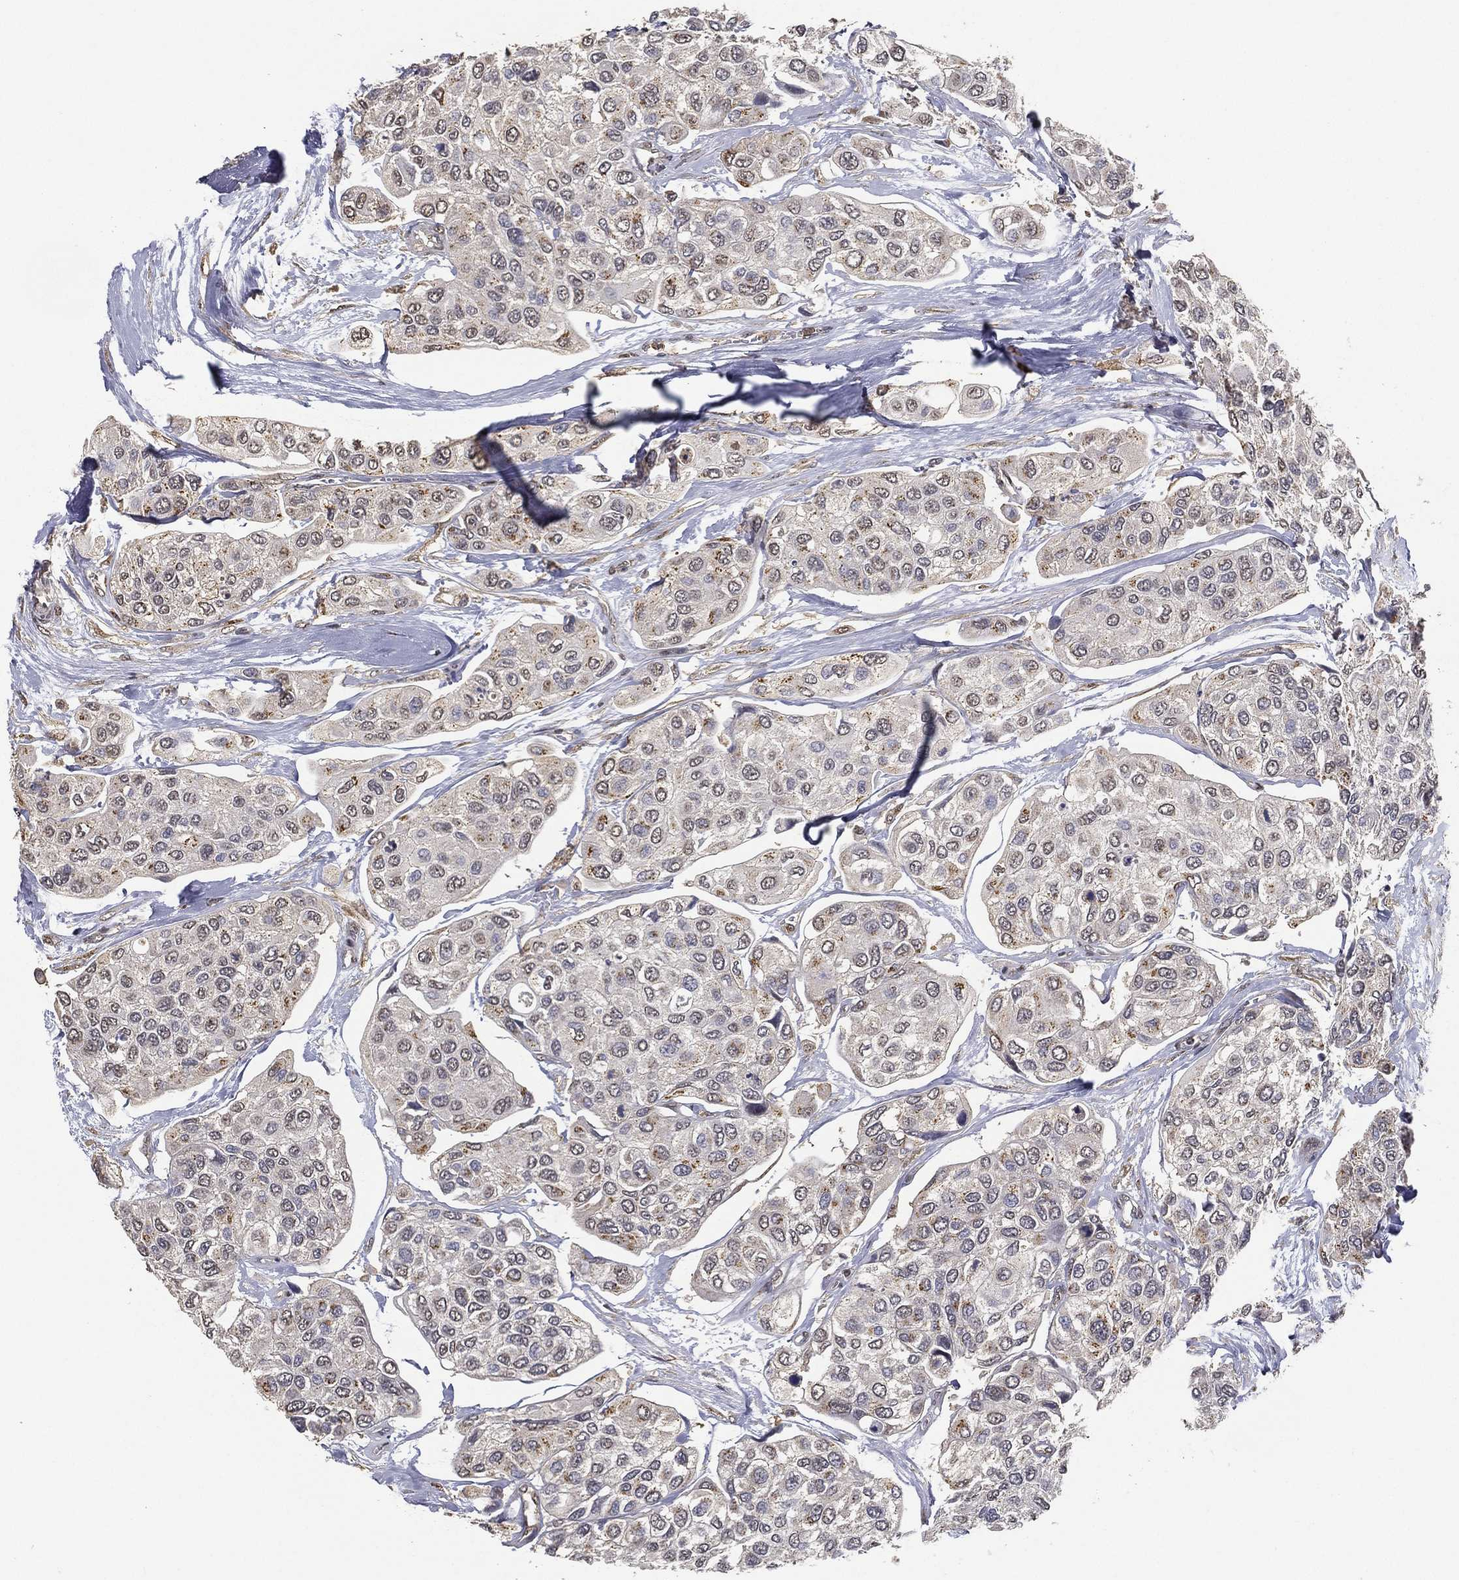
{"staining": {"intensity": "weak", "quantity": "25%-75%", "location": "cytoplasmic/membranous"}, "tissue": "urothelial cancer", "cell_type": "Tumor cells", "image_type": "cancer", "snomed": [{"axis": "morphology", "description": "Urothelial carcinoma, High grade"}, {"axis": "topography", "description": "Urinary bladder"}], "caption": "A histopathology image showing weak cytoplasmic/membranous expression in about 25%-75% of tumor cells in urothelial cancer, as visualized by brown immunohistochemical staining.", "gene": "GPR183", "patient": {"sex": "male", "age": 77}}